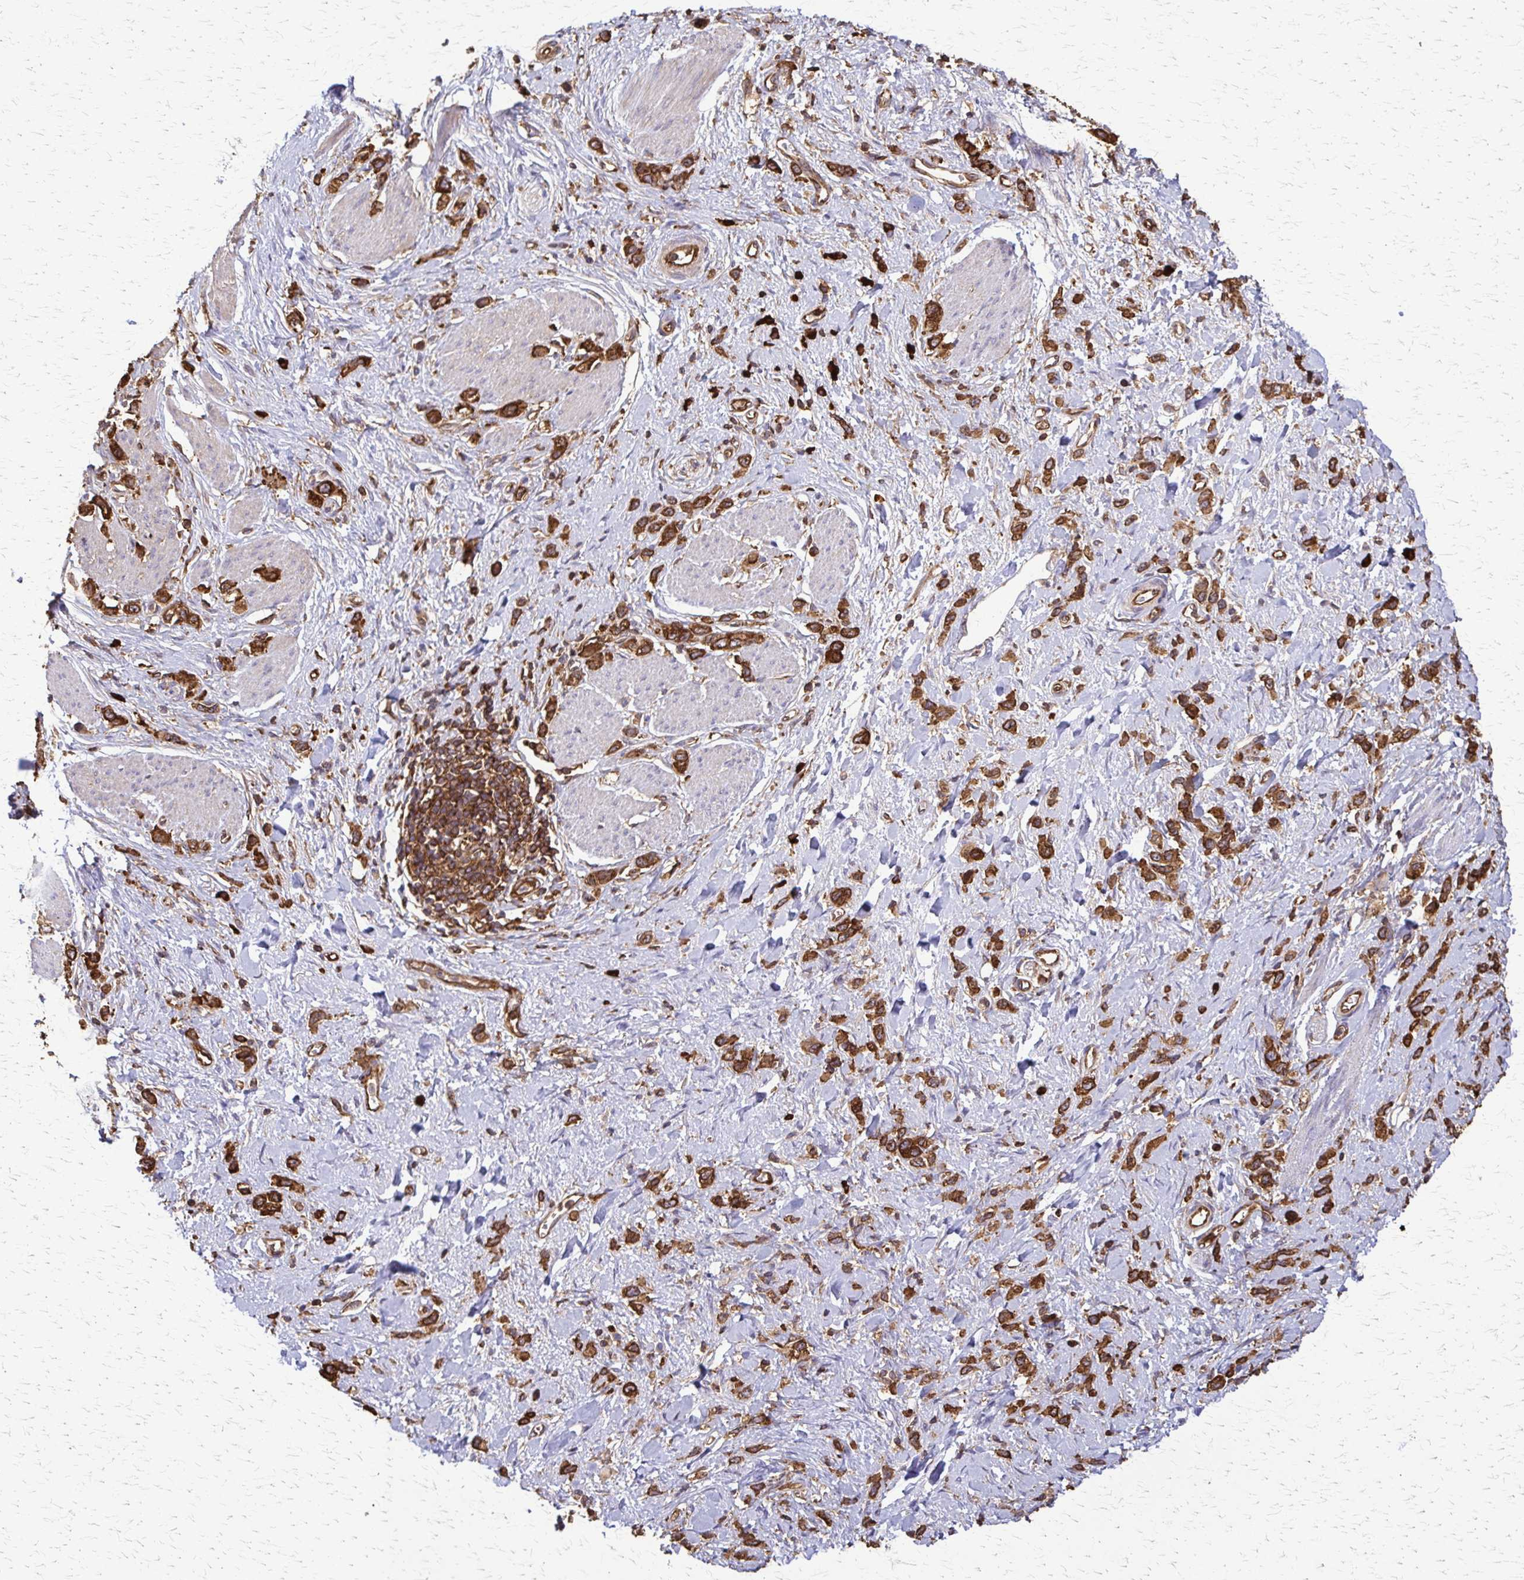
{"staining": {"intensity": "strong", "quantity": ">75%", "location": "cytoplasmic/membranous"}, "tissue": "stomach cancer", "cell_type": "Tumor cells", "image_type": "cancer", "snomed": [{"axis": "morphology", "description": "Adenocarcinoma, NOS"}, {"axis": "topography", "description": "Stomach"}], "caption": "Immunohistochemical staining of stomach adenocarcinoma exhibits high levels of strong cytoplasmic/membranous positivity in about >75% of tumor cells.", "gene": "EEF2", "patient": {"sex": "female", "age": 65}}